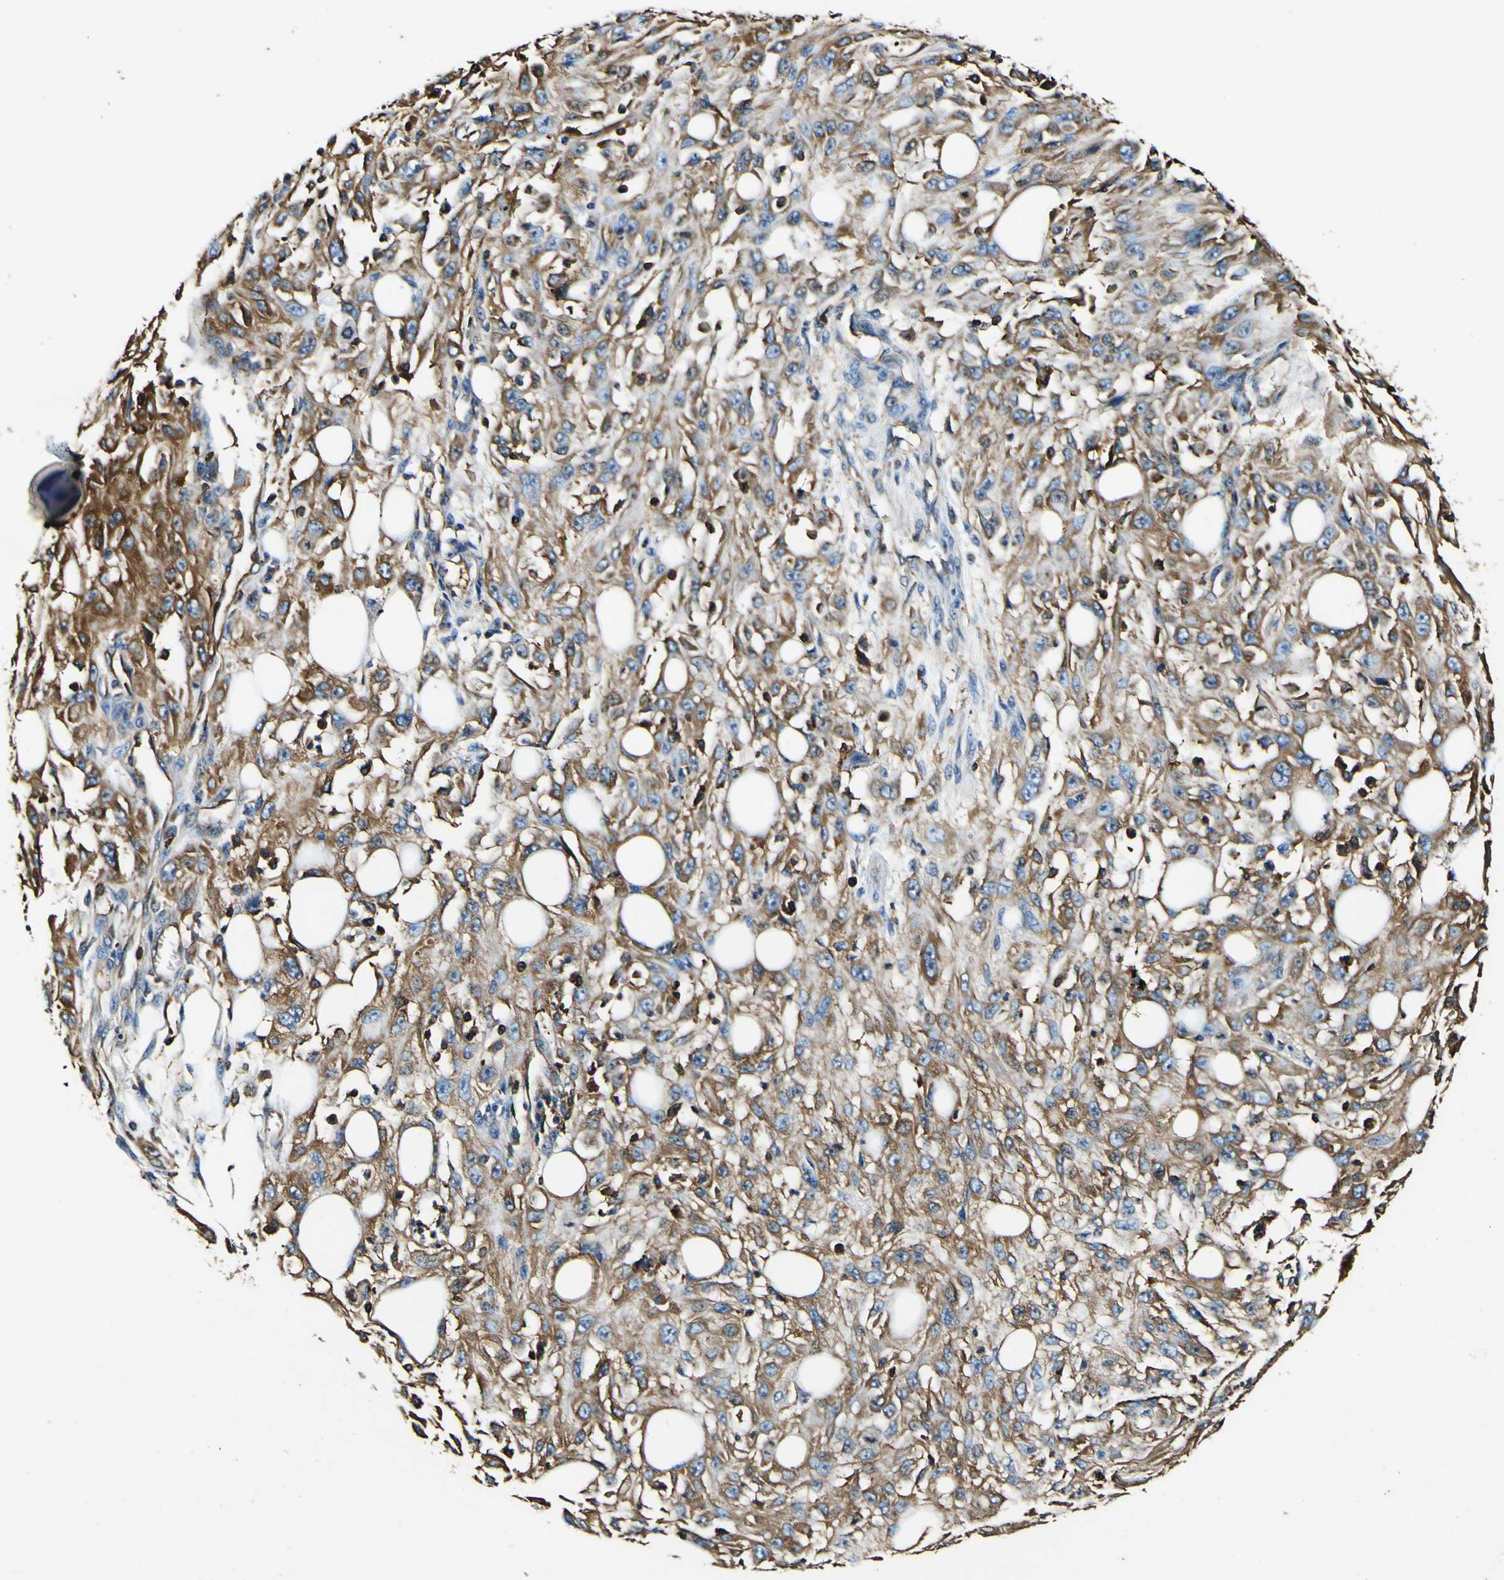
{"staining": {"intensity": "strong", "quantity": ">75%", "location": "cytoplasmic/membranous"}, "tissue": "skin cancer", "cell_type": "Tumor cells", "image_type": "cancer", "snomed": [{"axis": "morphology", "description": "Squamous cell carcinoma, NOS"}, {"axis": "topography", "description": "Skin"}], "caption": "Tumor cells demonstrate strong cytoplasmic/membranous expression in approximately >75% of cells in skin cancer.", "gene": "RHOT2", "patient": {"sex": "male", "age": 75}}